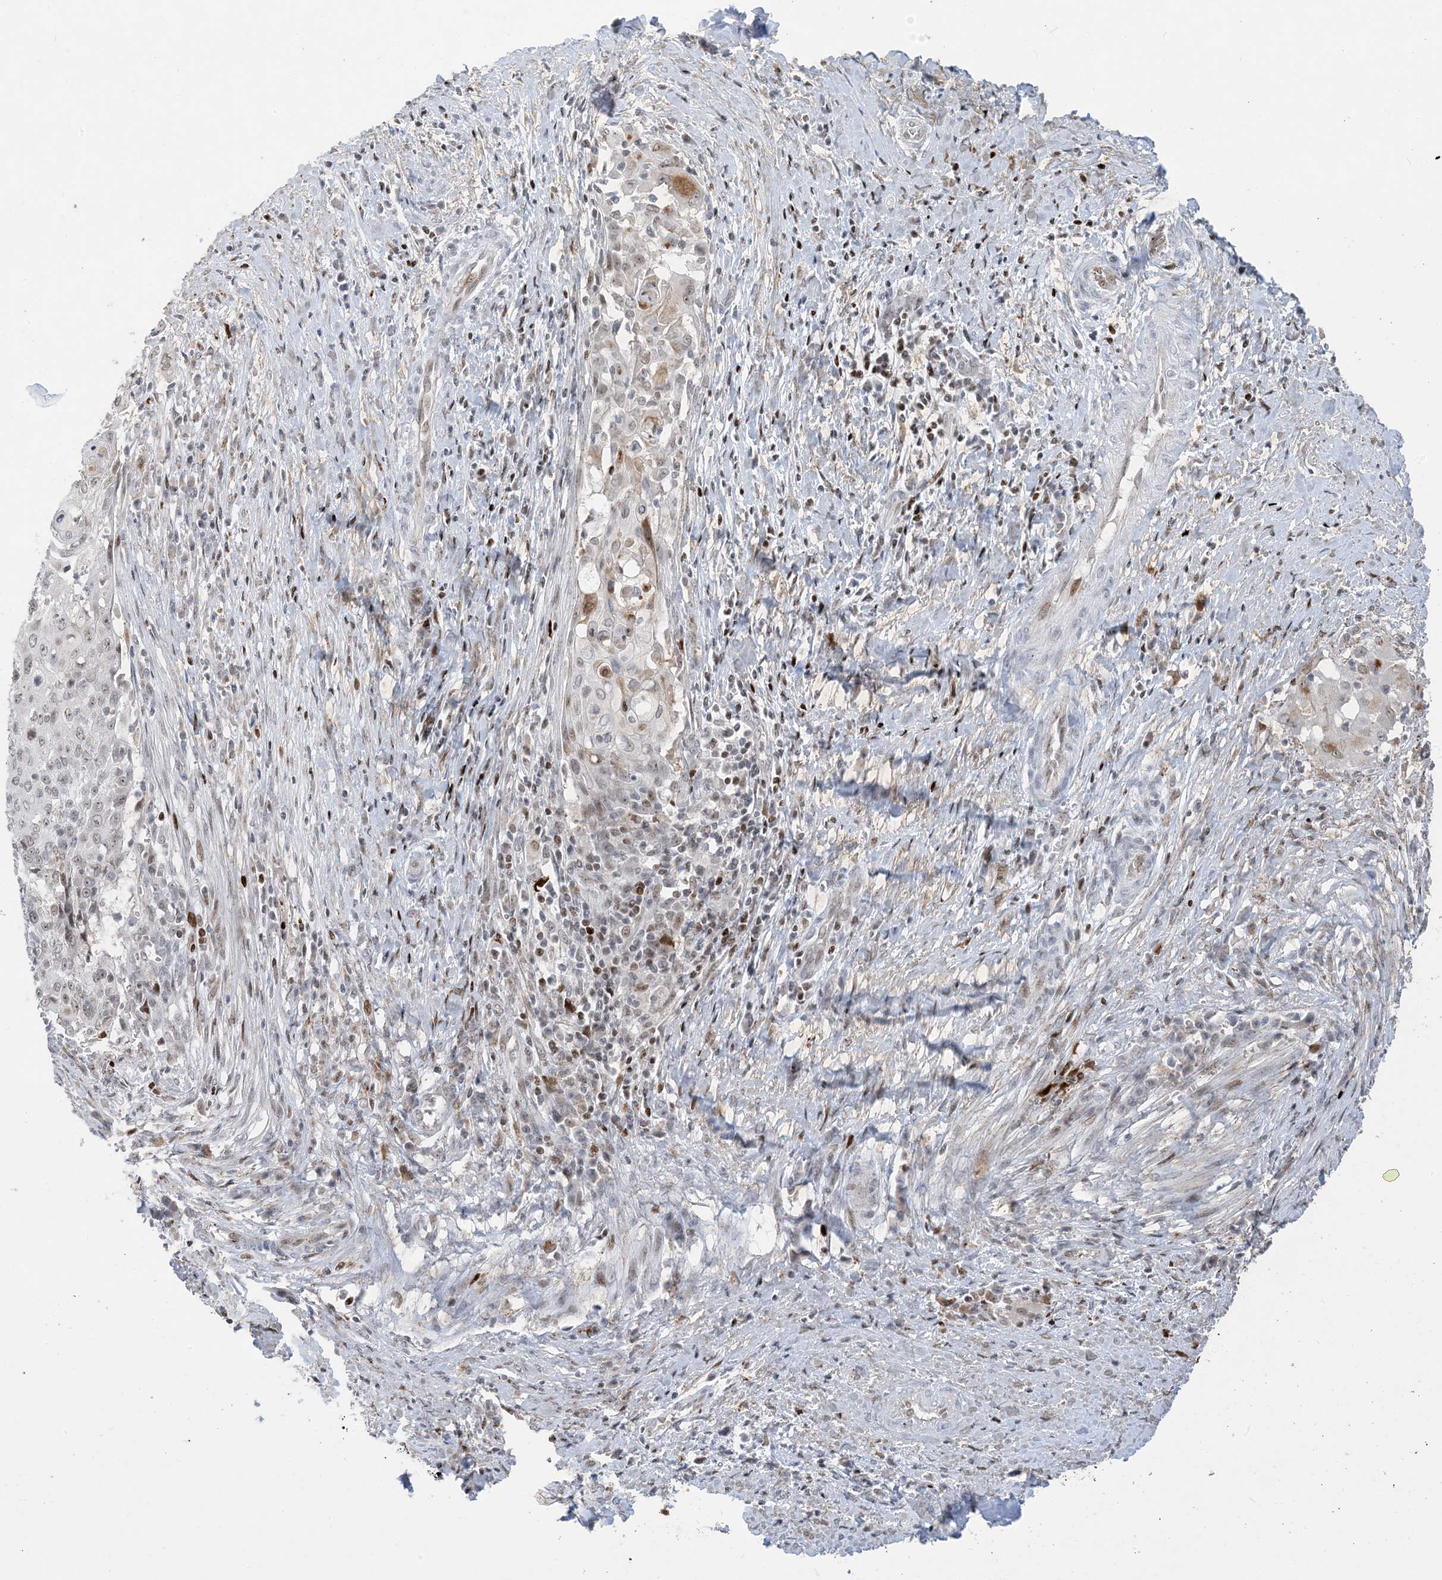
{"staining": {"intensity": "weak", "quantity": "<25%", "location": "nuclear"}, "tissue": "cervical cancer", "cell_type": "Tumor cells", "image_type": "cancer", "snomed": [{"axis": "morphology", "description": "Squamous cell carcinoma, NOS"}, {"axis": "topography", "description": "Cervix"}], "caption": "Tumor cells show no significant positivity in cervical cancer (squamous cell carcinoma). (Immunohistochemistry (ihc), brightfield microscopy, high magnification).", "gene": "SLC25A53", "patient": {"sex": "female", "age": 39}}